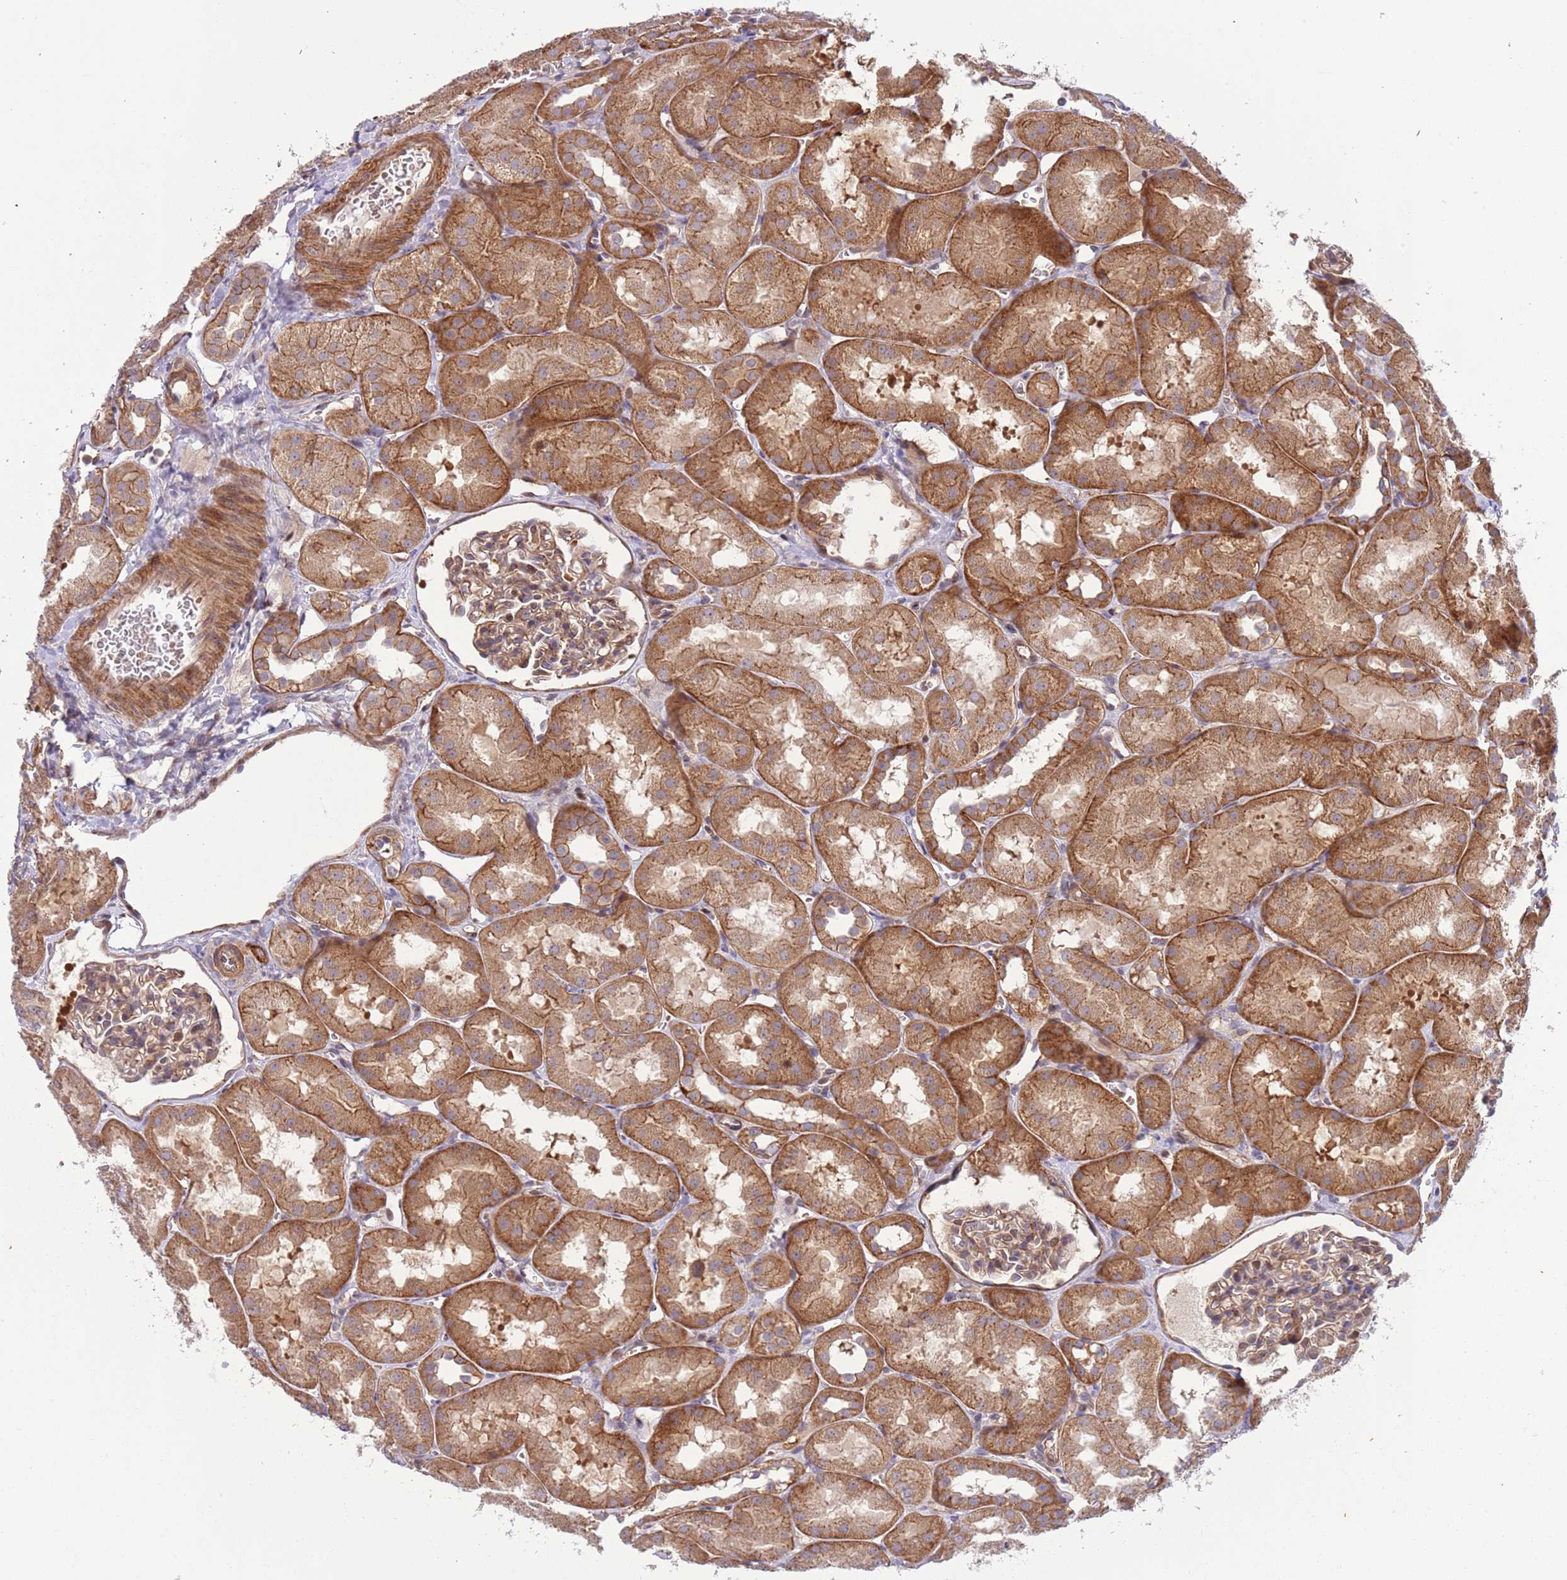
{"staining": {"intensity": "weak", "quantity": ">75%", "location": "cytoplasmic/membranous"}, "tissue": "kidney", "cell_type": "Cells in glomeruli", "image_type": "normal", "snomed": [{"axis": "morphology", "description": "Normal tissue, NOS"}, {"axis": "topography", "description": "Kidney"}, {"axis": "topography", "description": "Urinary bladder"}], "caption": "Normal kidney was stained to show a protein in brown. There is low levels of weak cytoplasmic/membranous expression in approximately >75% of cells in glomeruli.", "gene": "ITGB6", "patient": {"sex": "male", "age": 16}}